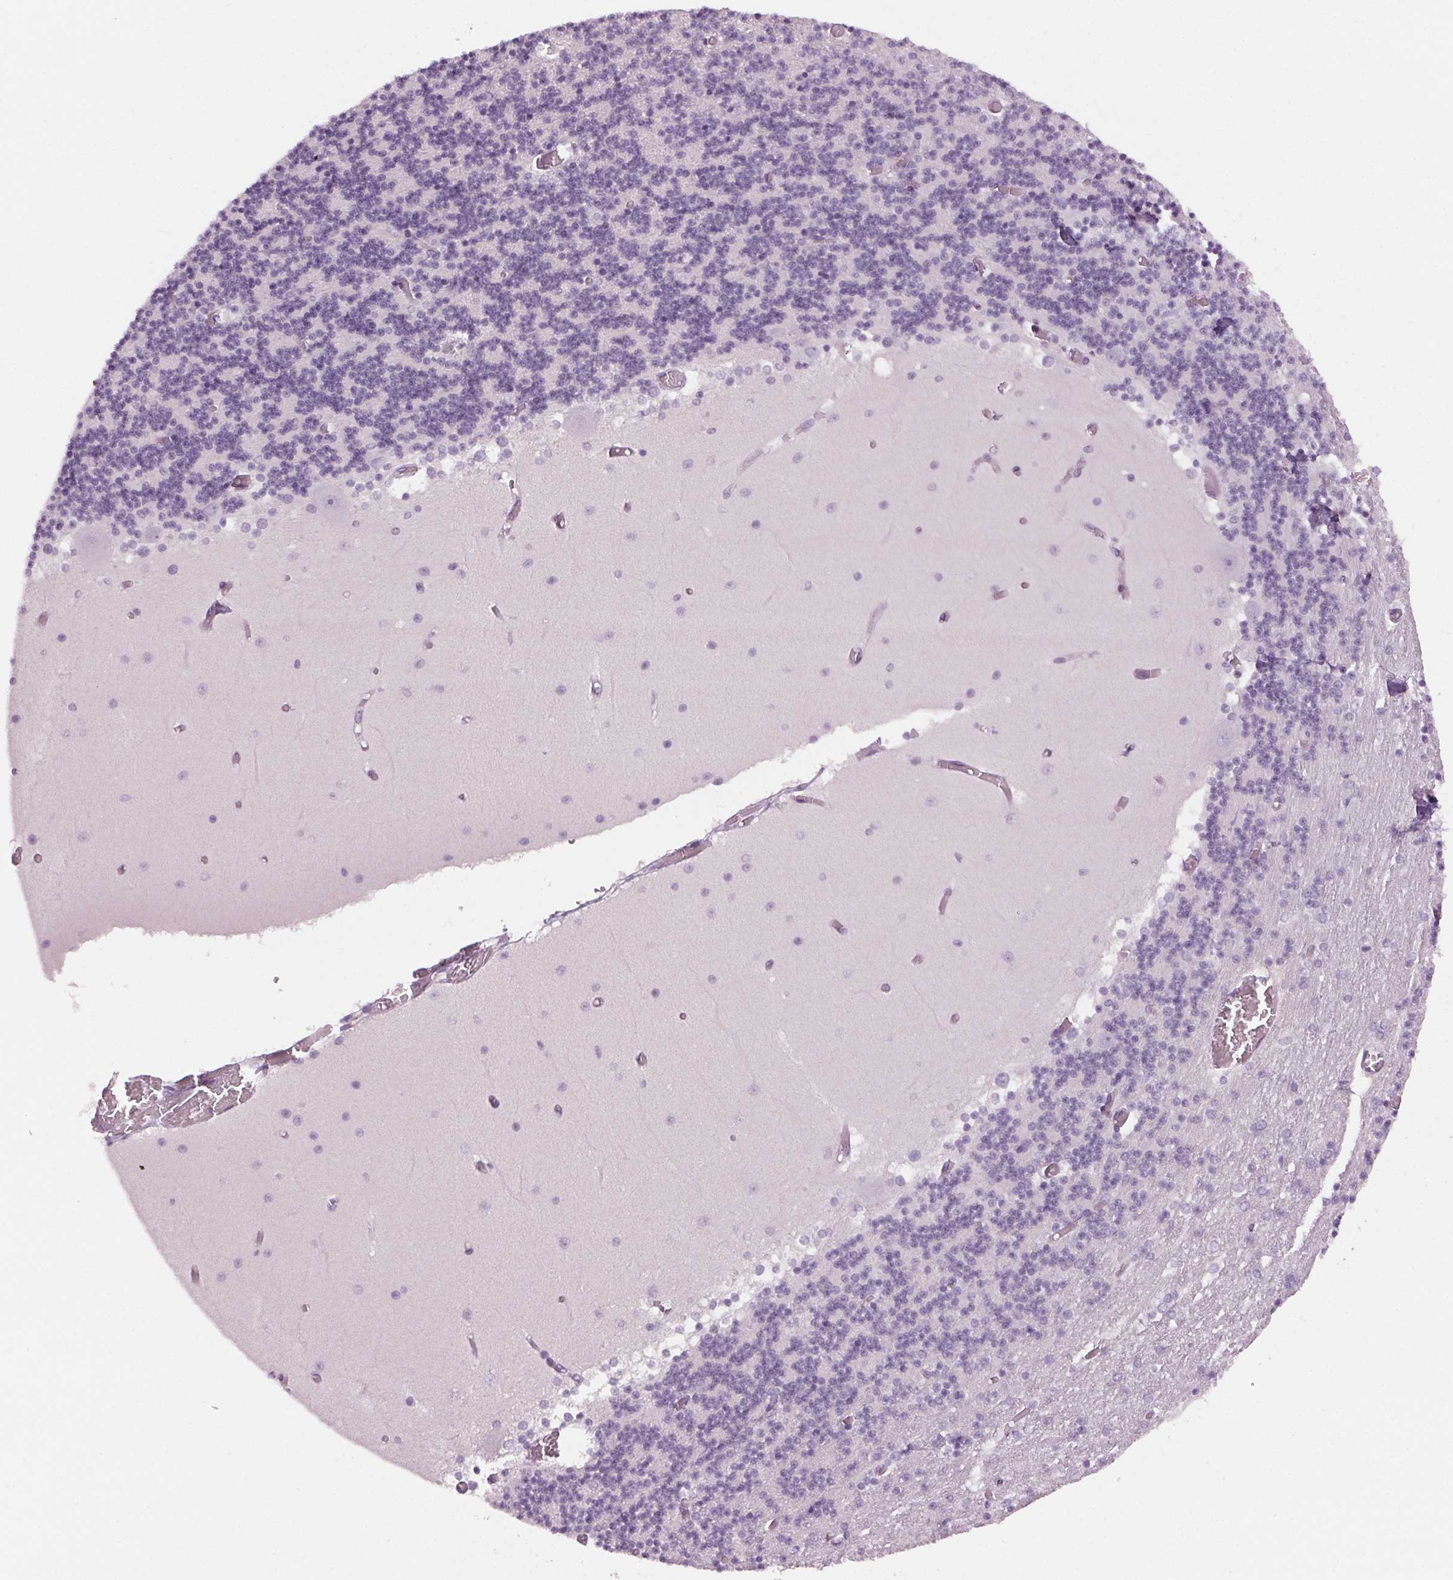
{"staining": {"intensity": "negative", "quantity": "none", "location": "none"}, "tissue": "cerebellum", "cell_type": "Cells in granular layer", "image_type": "normal", "snomed": [{"axis": "morphology", "description": "Normal tissue, NOS"}, {"axis": "topography", "description": "Cerebellum"}], "caption": "Cerebellum was stained to show a protein in brown. There is no significant expression in cells in granular layer. (Immunohistochemistry, brightfield microscopy, high magnification).", "gene": "SLC6A19", "patient": {"sex": "female", "age": 28}}